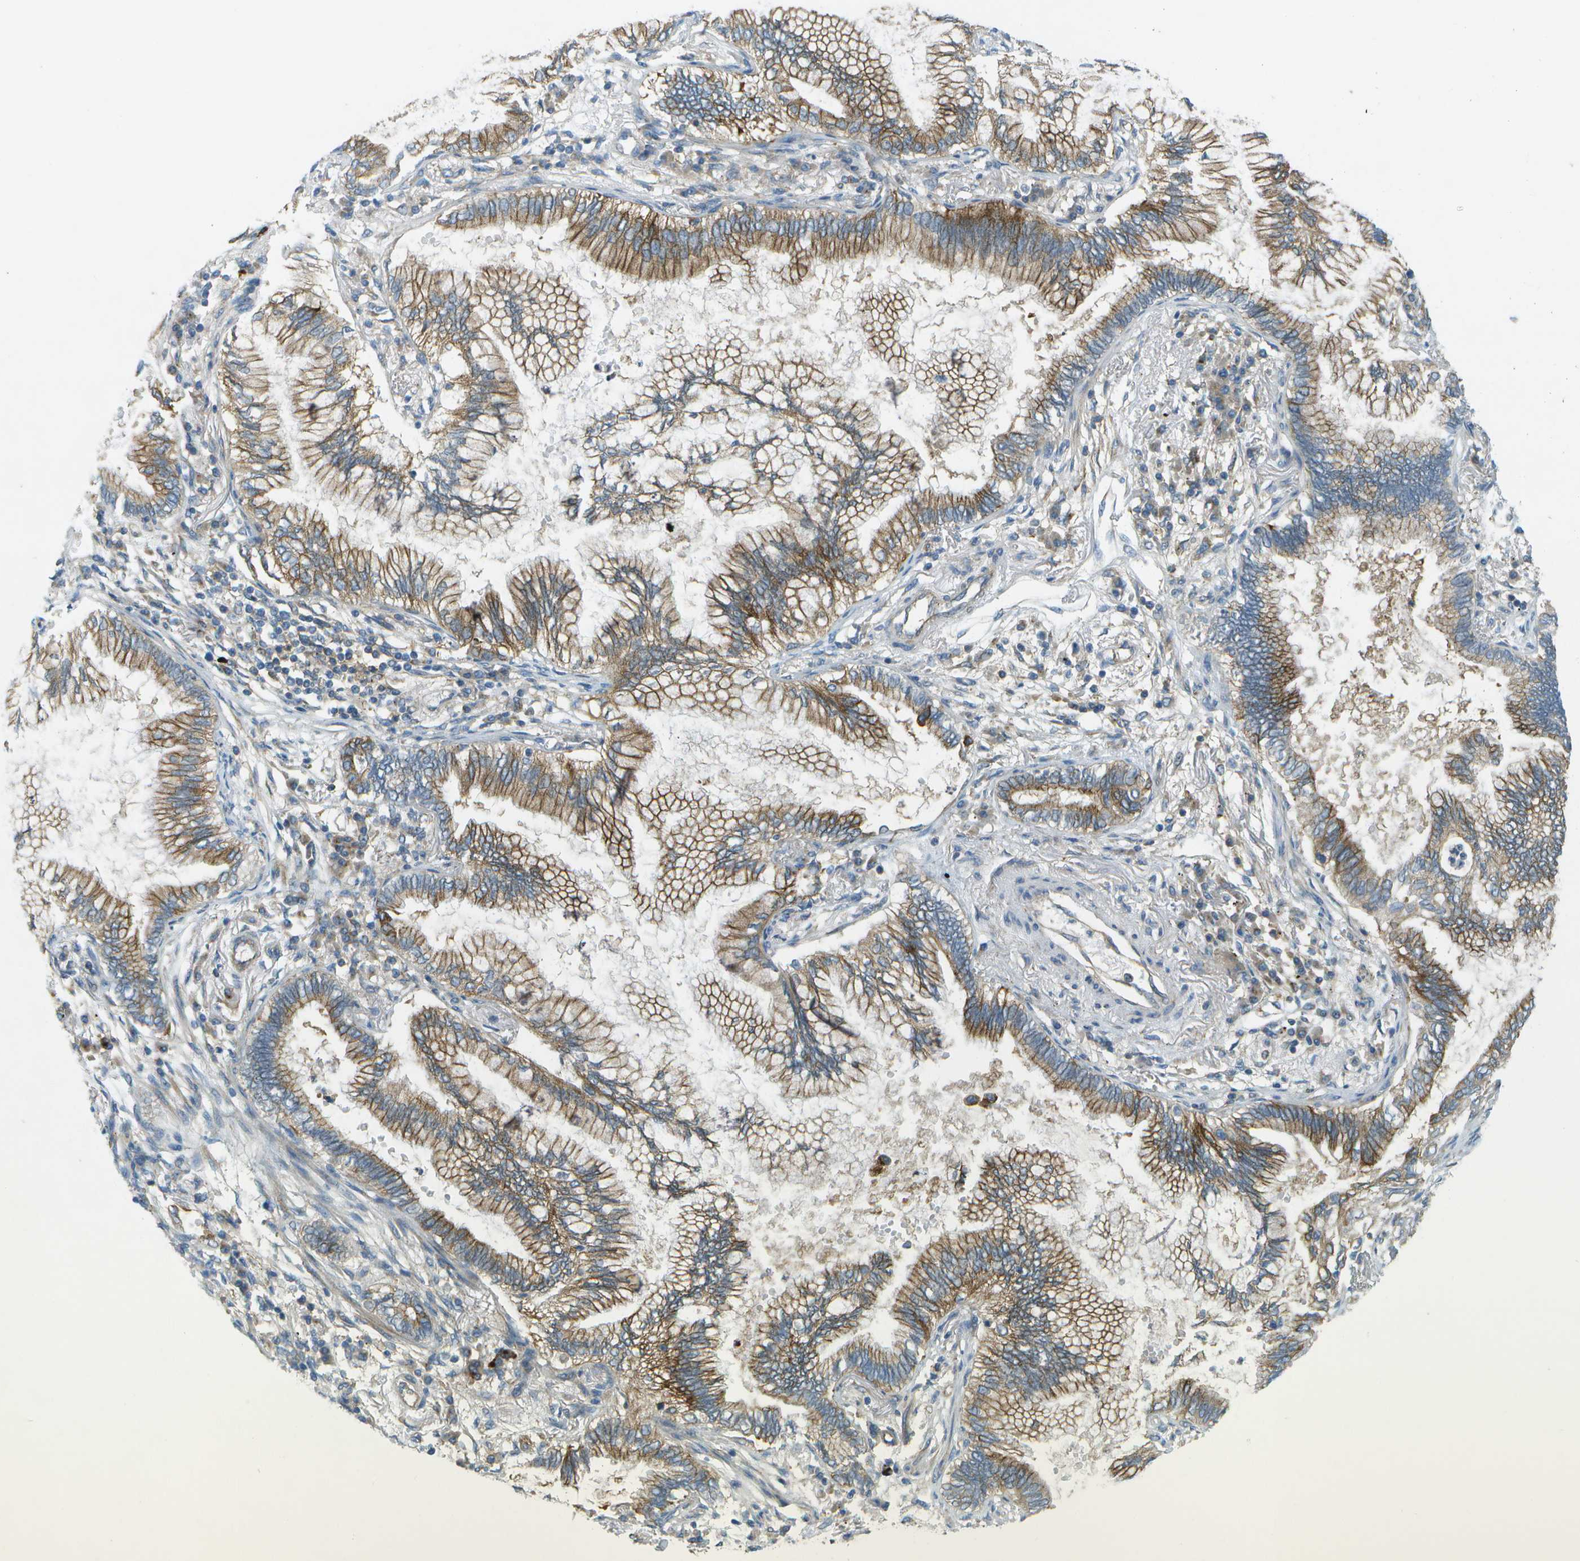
{"staining": {"intensity": "moderate", "quantity": ">75%", "location": "cytoplasmic/membranous"}, "tissue": "lung cancer", "cell_type": "Tumor cells", "image_type": "cancer", "snomed": [{"axis": "morphology", "description": "Normal tissue, NOS"}, {"axis": "morphology", "description": "Adenocarcinoma, NOS"}, {"axis": "topography", "description": "Bronchus"}, {"axis": "topography", "description": "Lung"}], "caption": "Tumor cells display medium levels of moderate cytoplasmic/membranous expression in approximately >75% of cells in lung cancer.", "gene": "WNK2", "patient": {"sex": "female", "age": 70}}